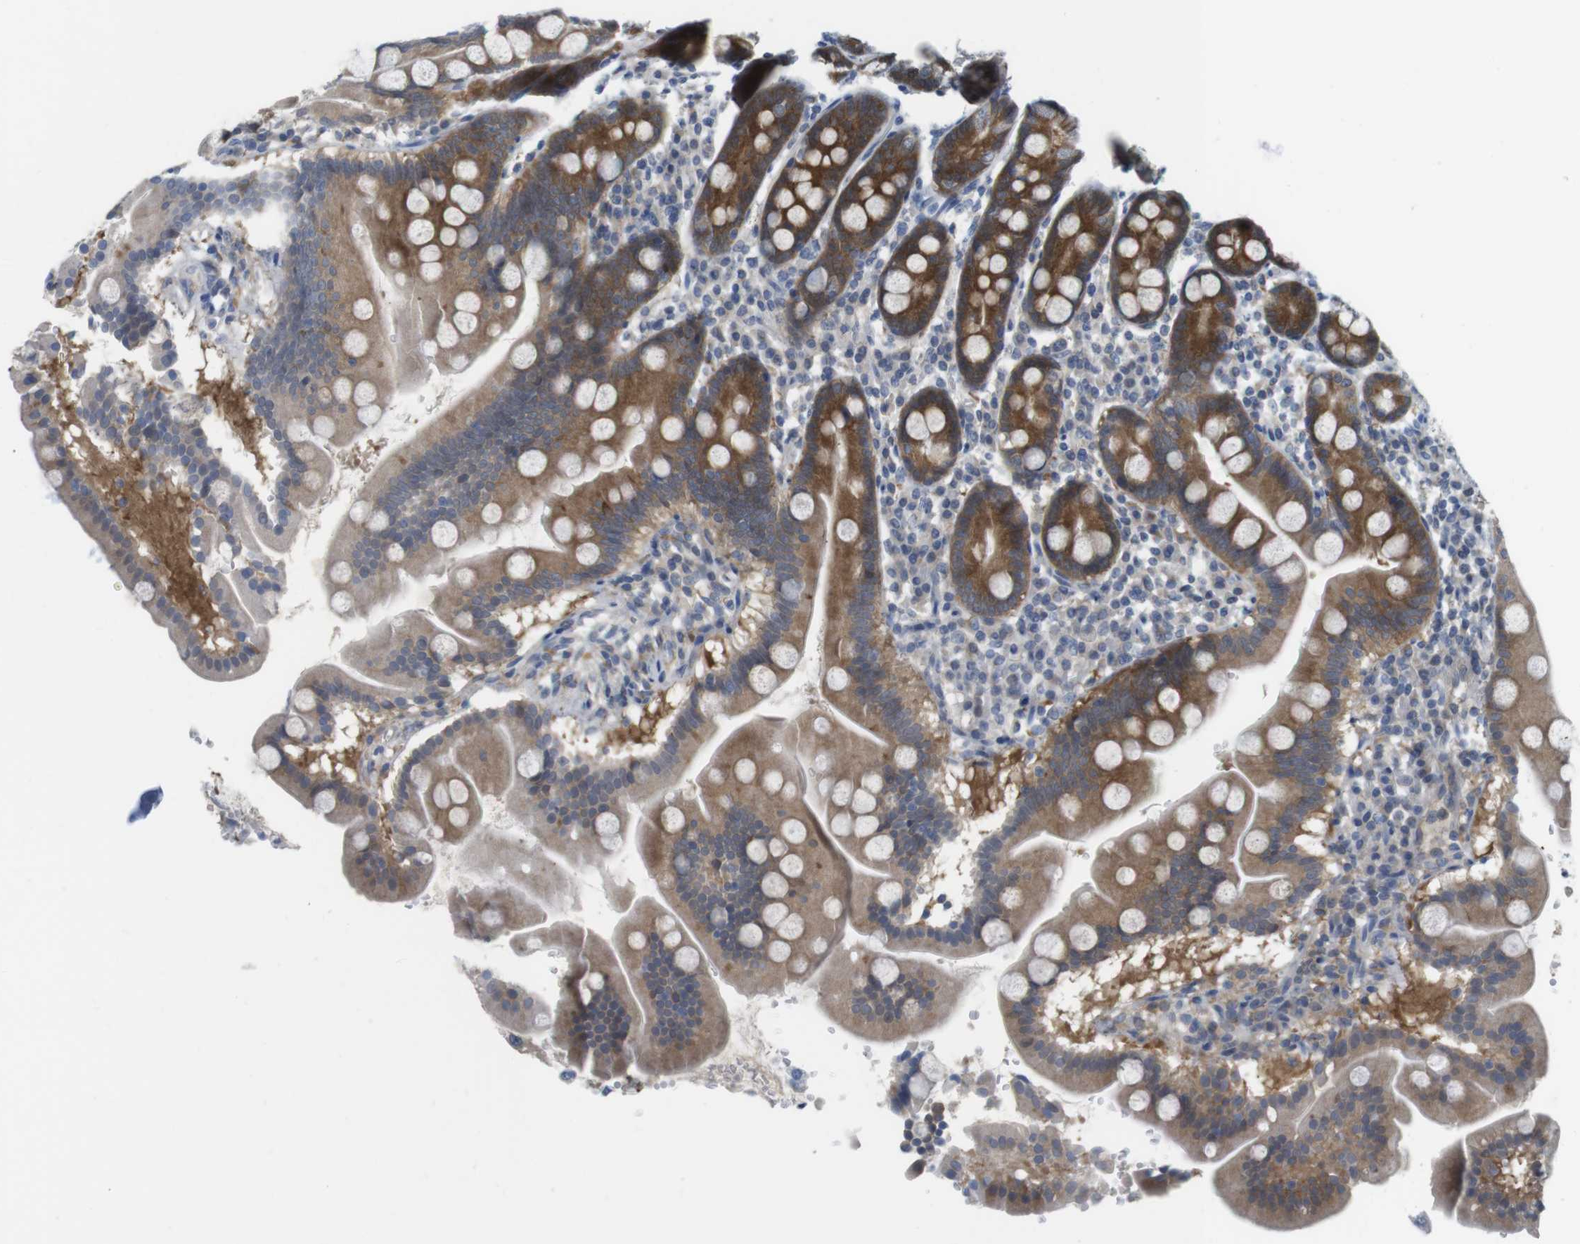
{"staining": {"intensity": "strong", "quantity": ">75%", "location": "cytoplasmic/membranous"}, "tissue": "duodenum", "cell_type": "Glandular cells", "image_type": "normal", "snomed": [{"axis": "morphology", "description": "Normal tissue, NOS"}, {"axis": "topography", "description": "Duodenum"}], "caption": "Human duodenum stained with a brown dye demonstrates strong cytoplasmic/membranous positive expression in about >75% of glandular cells.", "gene": "CASP2", "patient": {"sex": "male", "age": 50}}